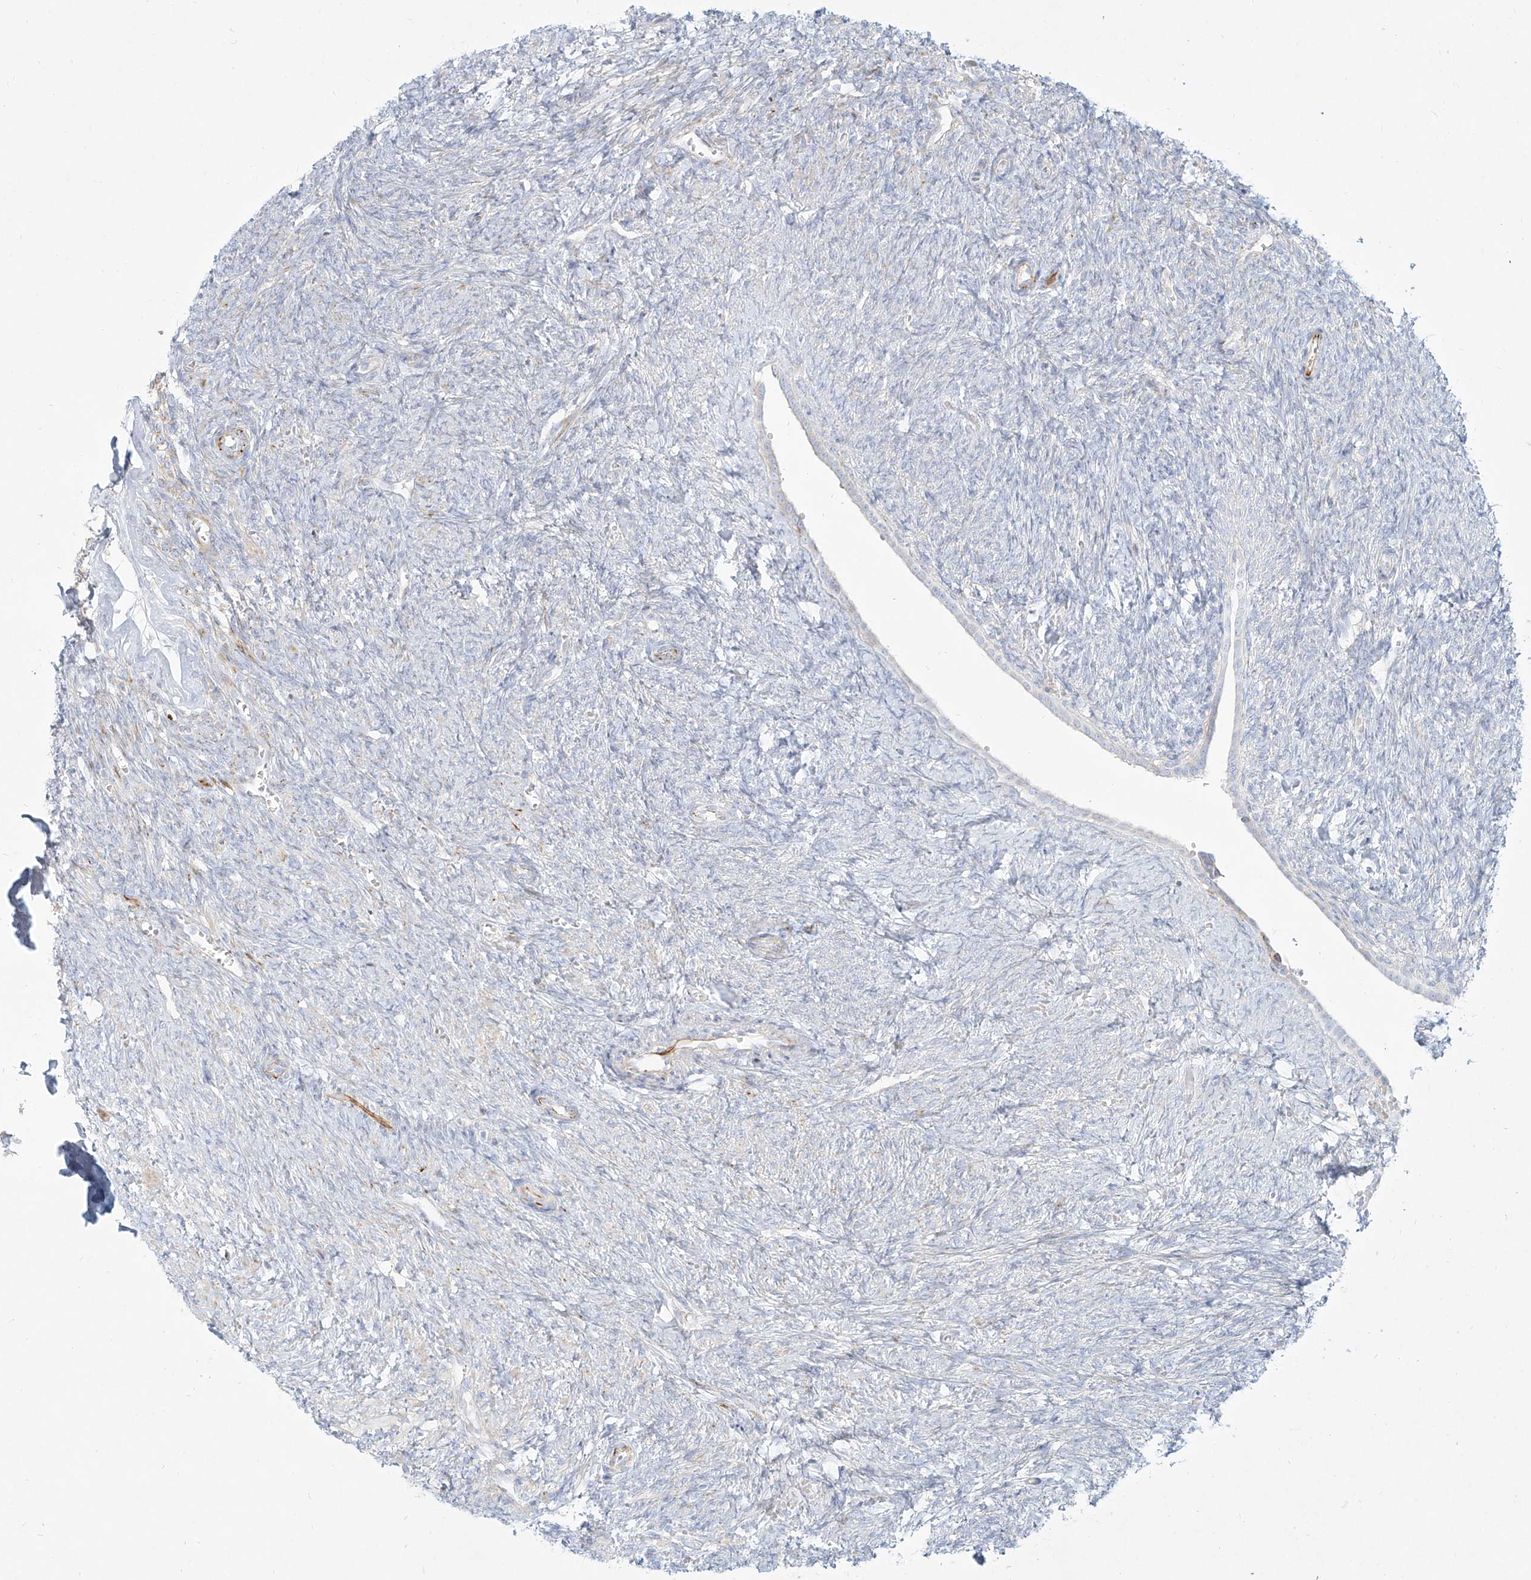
{"staining": {"intensity": "weak", "quantity": ">75%", "location": "cytoplasmic/membranous"}, "tissue": "ovary", "cell_type": "Follicle cells", "image_type": "normal", "snomed": [{"axis": "morphology", "description": "Normal tissue, NOS"}, {"axis": "topography", "description": "Ovary"}], "caption": "A brown stain shows weak cytoplasmic/membranous staining of a protein in follicle cells of benign ovary. The staining was performed using DAB, with brown indicating positive protein expression. Nuclei are stained blue with hematoxylin.", "gene": "MTX2", "patient": {"sex": "female", "age": 41}}